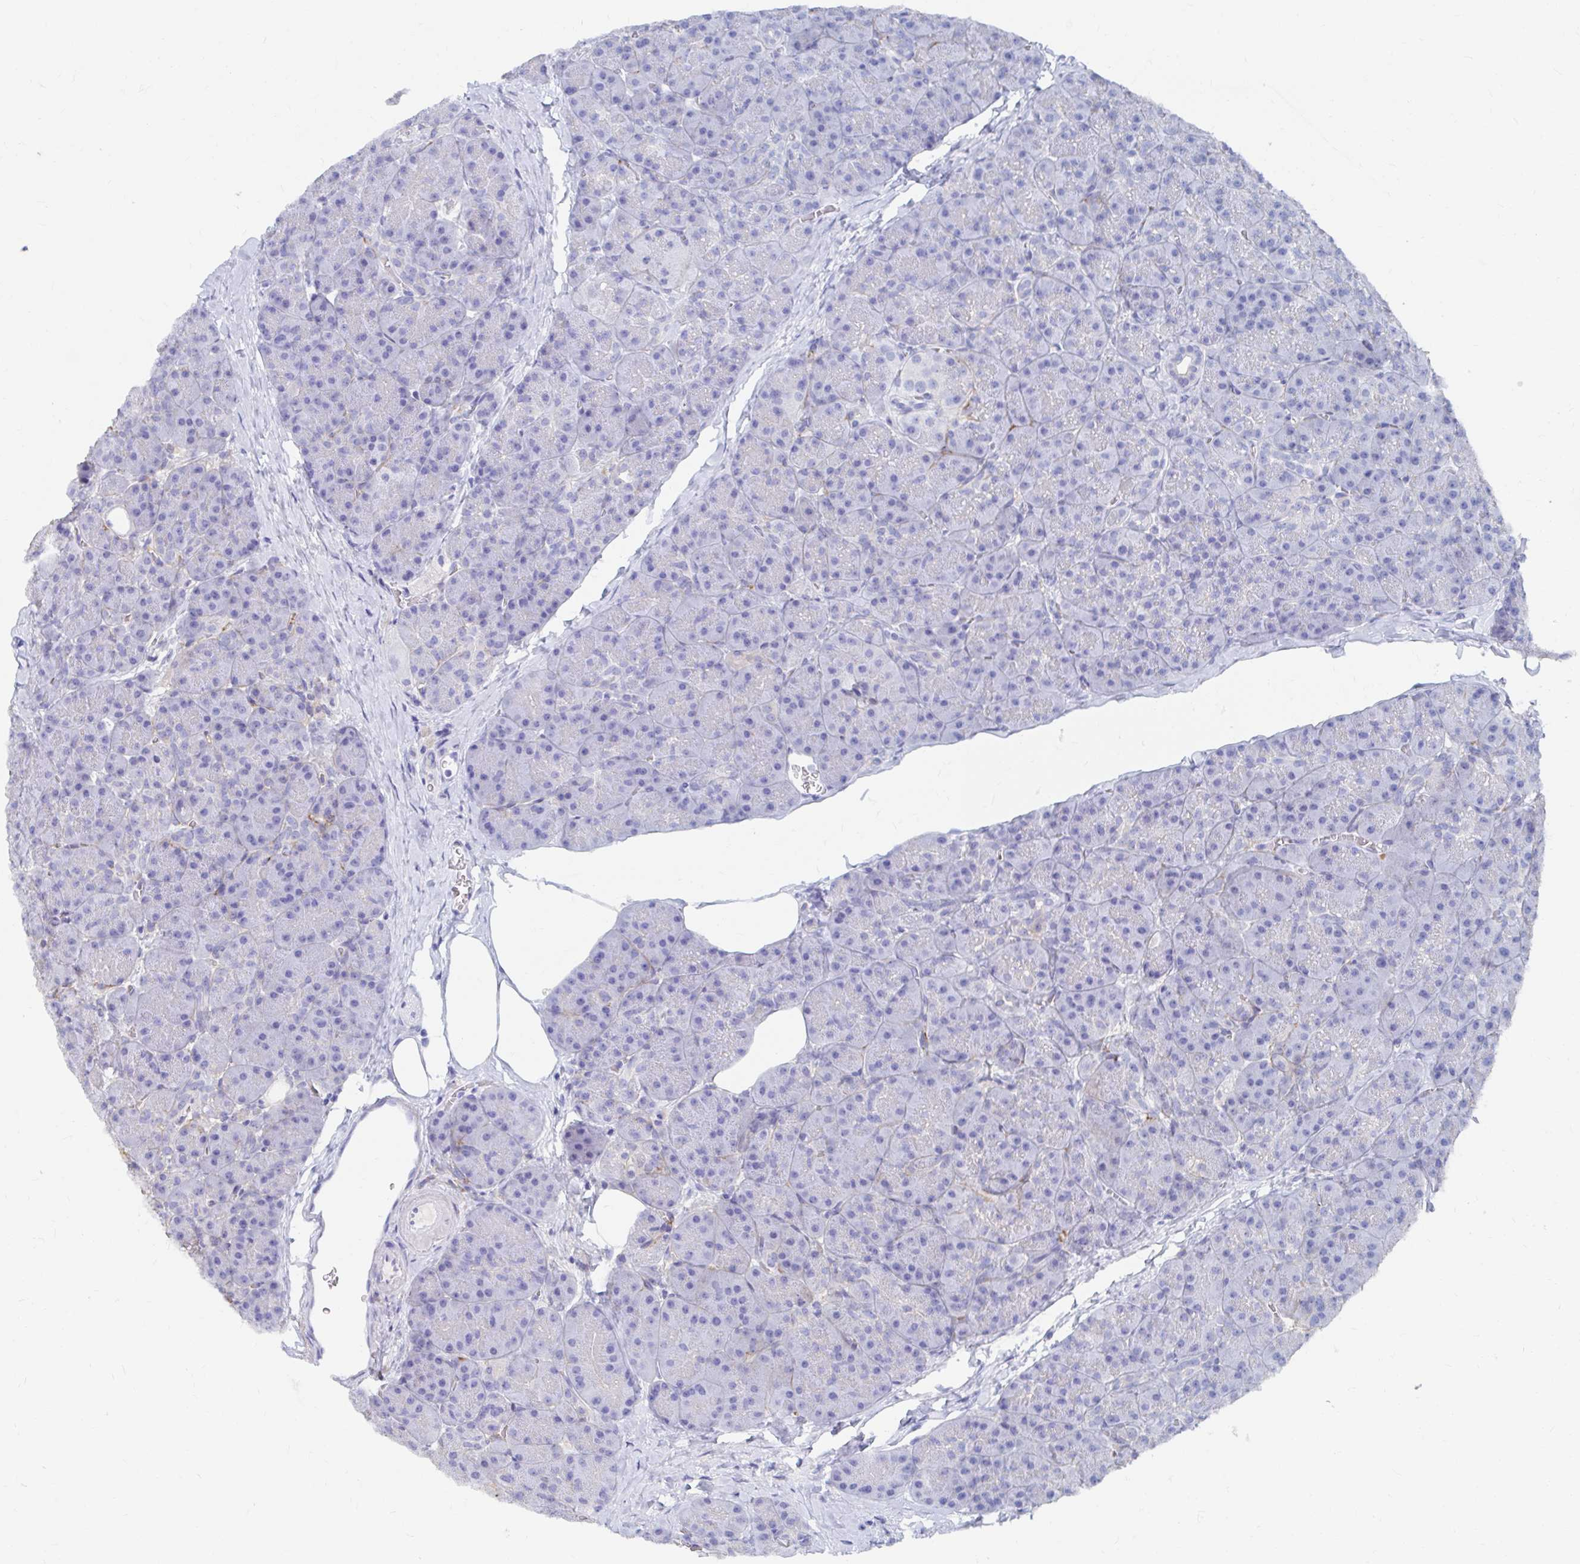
{"staining": {"intensity": "negative", "quantity": "none", "location": "none"}, "tissue": "pancreas", "cell_type": "Exocrine glandular cells", "image_type": "normal", "snomed": [{"axis": "morphology", "description": "Normal tissue, NOS"}, {"axis": "topography", "description": "Pancreas"}], "caption": "Immunohistochemistry (IHC) photomicrograph of benign pancreas: human pancreas stained with DAB (3,3'-diaminobenzidine) shows no significant protein positivity in exocrine glandular cells.", "gene": "LAMC3", "patient": {"sex": "male", "age": 57}}